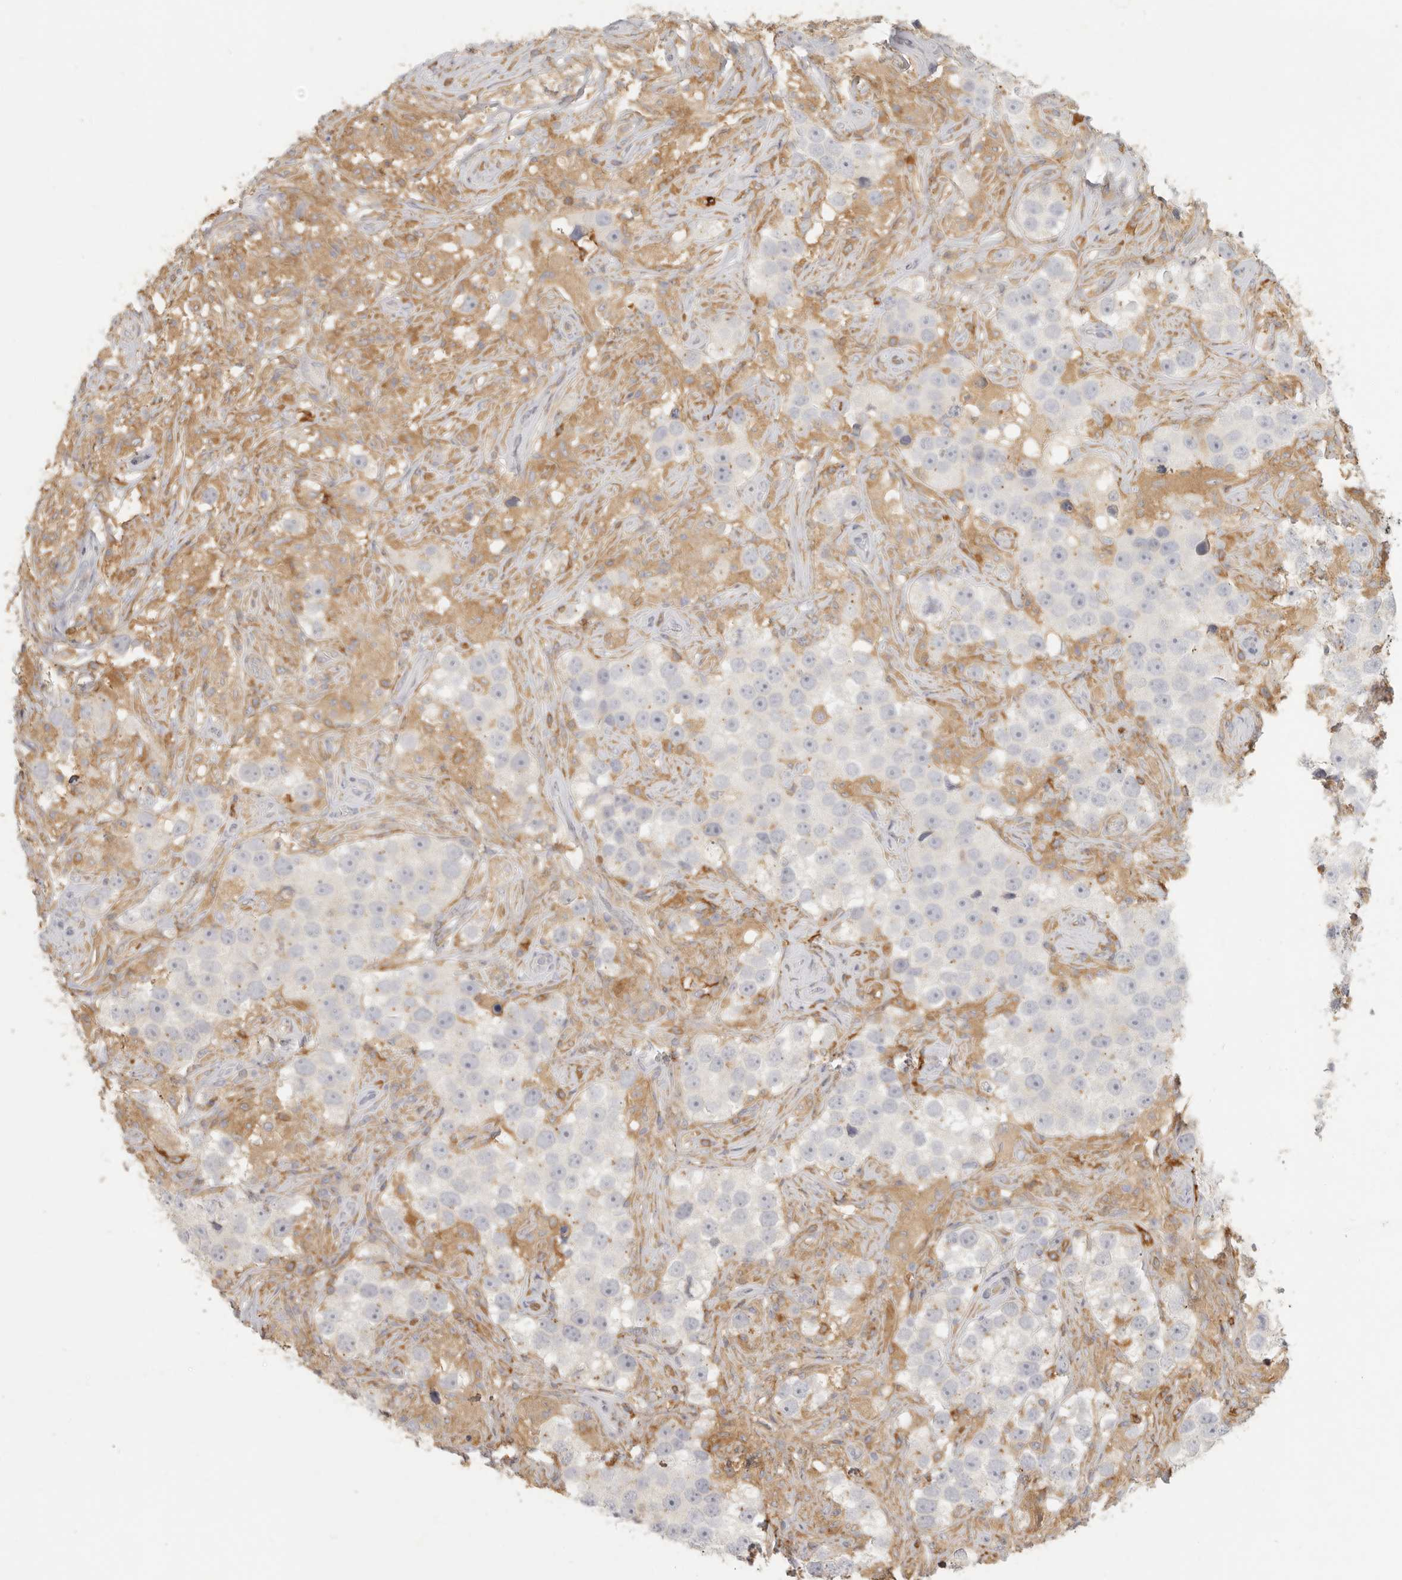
{"staining": {"intensity": "negative", "quantity": "none", "location": "none"}, "tissue": "testis cancer", "cell_type": "Tumor cells", "image_type": "cancer", "snomed": [{"axis": "morphology", "description": "Seminoma, NOS"}, {"axis": "topography", "description": "Testis"}], "caption": "Tumor cells are negative for brown protein staining in testis seminoma. Brightfield microscopy of immunohistochemistry (IHC) stained with DAB (brown) and hematoxylin (blue), captured at high magnification.", "gene": "NIBAN1", "patient": {"sex": "male", "age": 49}}